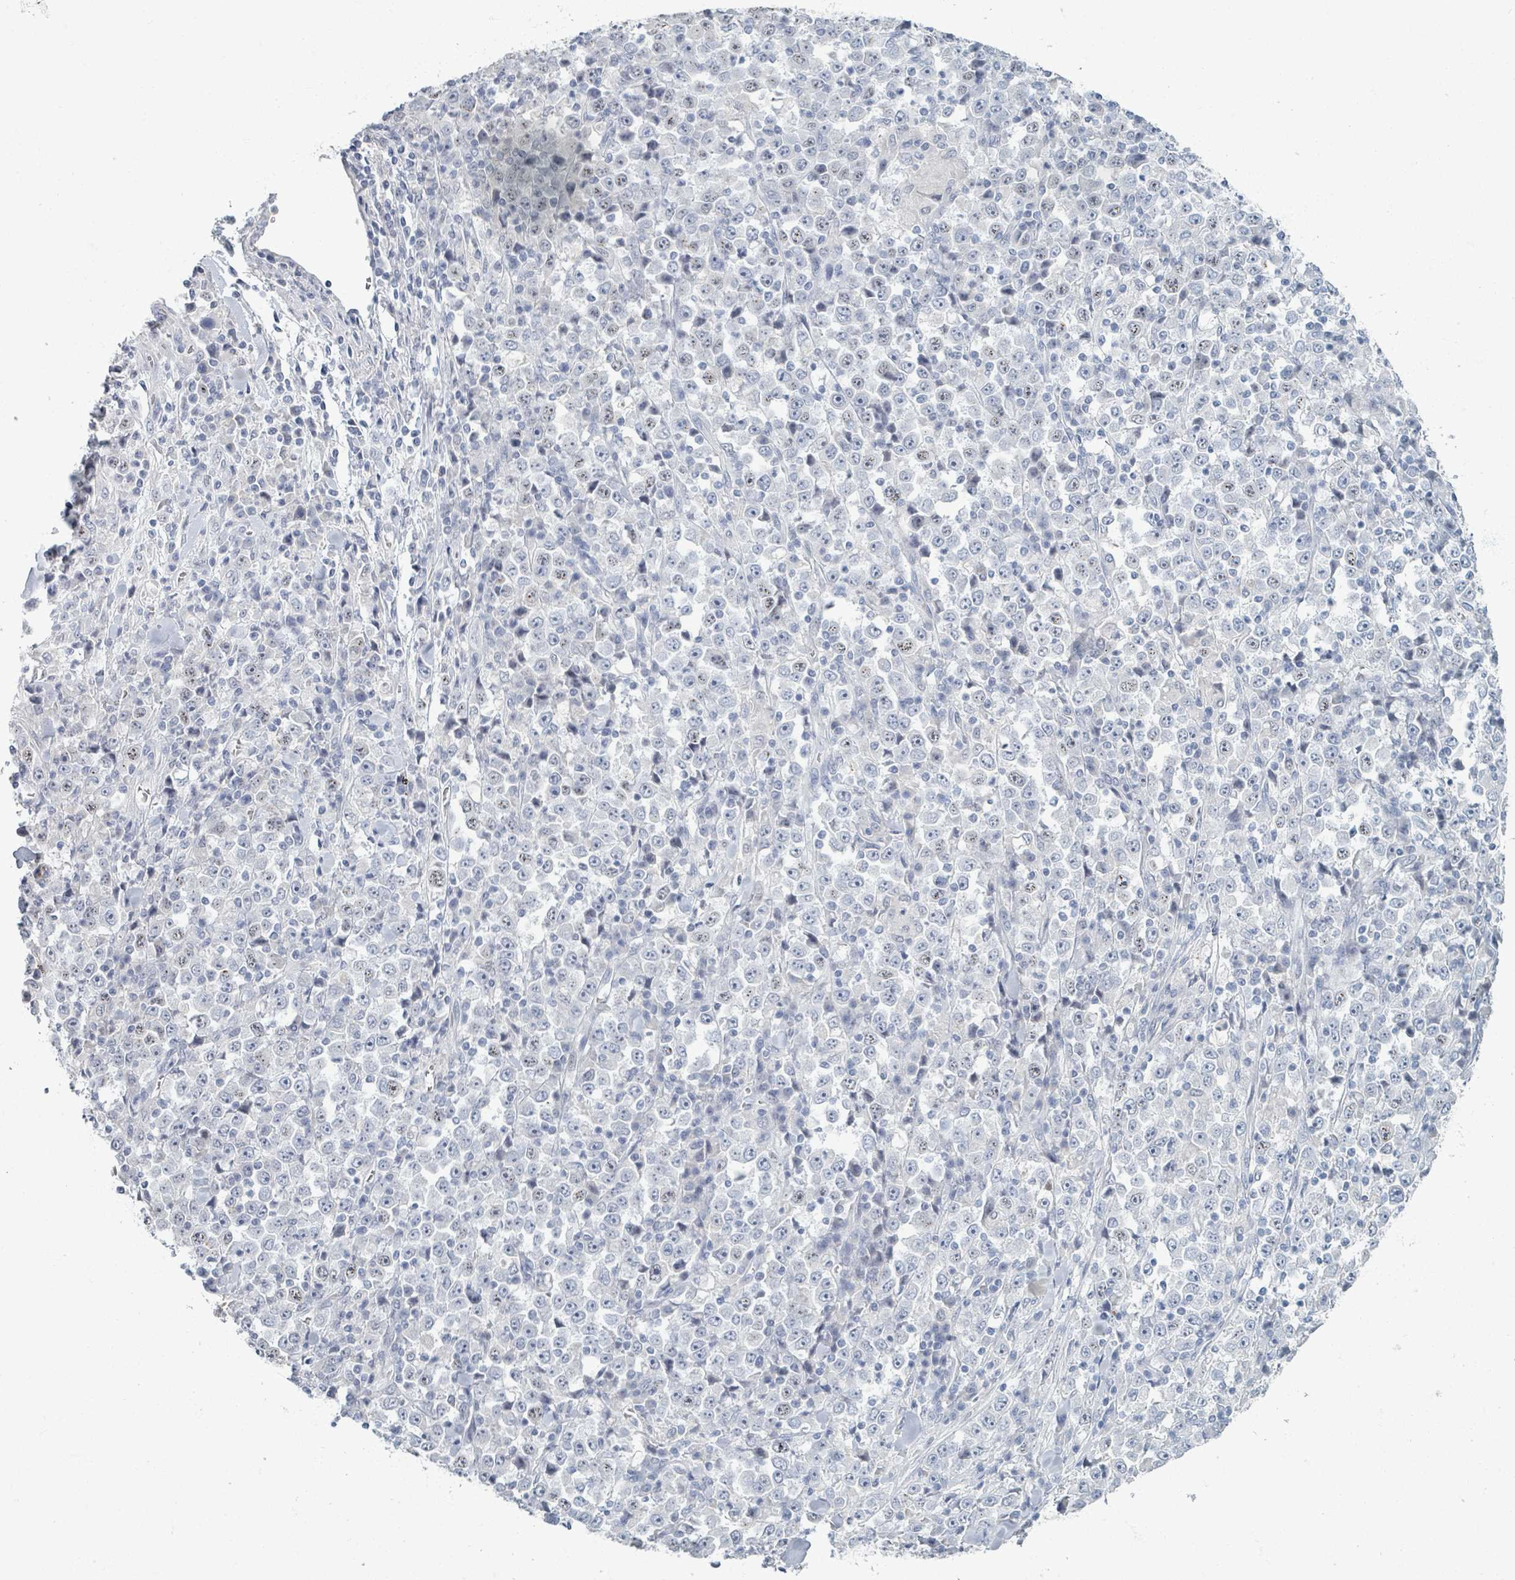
{"staining": {"intensity": "negative", "quantity": "none", "location": "none"}, "tissue": "stomach cancer", "cell_type": "Tumor cells", "image_type": "cancer", "snomed": [{"axis": "morphology", "description": "Normal tissue, NOS"}, {"axis": "morphology", "description": "Adenocarcinoma, NOS"}, {"axis": "topography", "description": "Stomach, upper"}, {"axis": "topography", "description": "Stomach"}], "caption": "A micrograph of human stomach cancer (adenocarcinoma) is negative for staining in tumor cells. (DAB immunohistochemistry (IHC), high magnification).", "gene": "WNT11", "patient": {"sex": "male", "age": 59}}